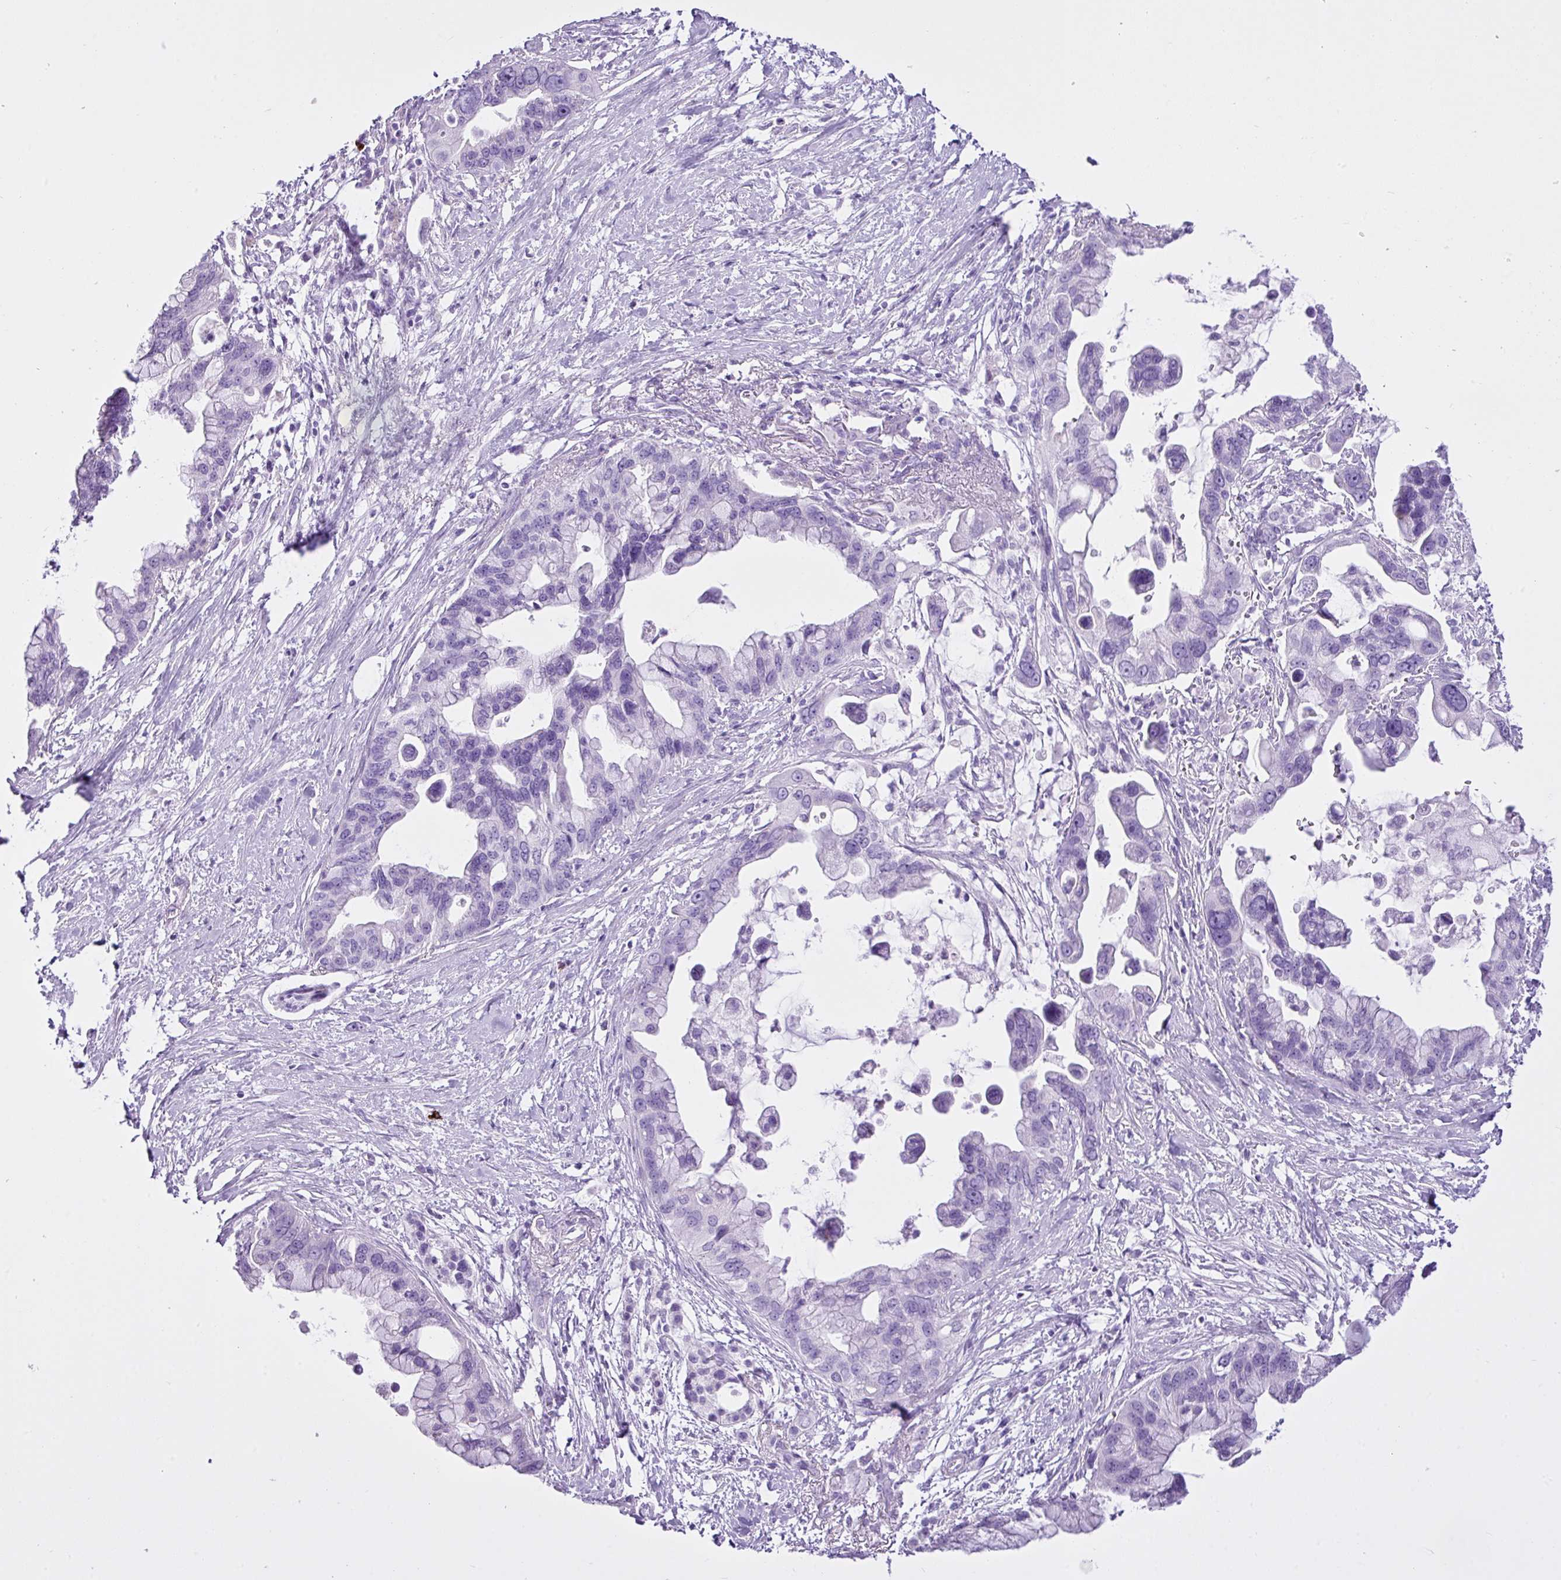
{"staining": {"intensity": "negative", "quantity": "none", "location": "none"}, "tissue": "pancreatic cancer", "cell_type": "Tumor cells", "image_type": "cancer", "snomed": [{"axis": "morphology", "description": "Adenocarcinoma, NOS"}, {"axis": "topography", "description": "Pancreas"}], "caption": "The IHC micrograph has no significant staining in tumor cells of adenocarcinoma (pancreatic) tissue.", "gene": "LILRB4", "patient": {"sex": "female", "age": 83}}